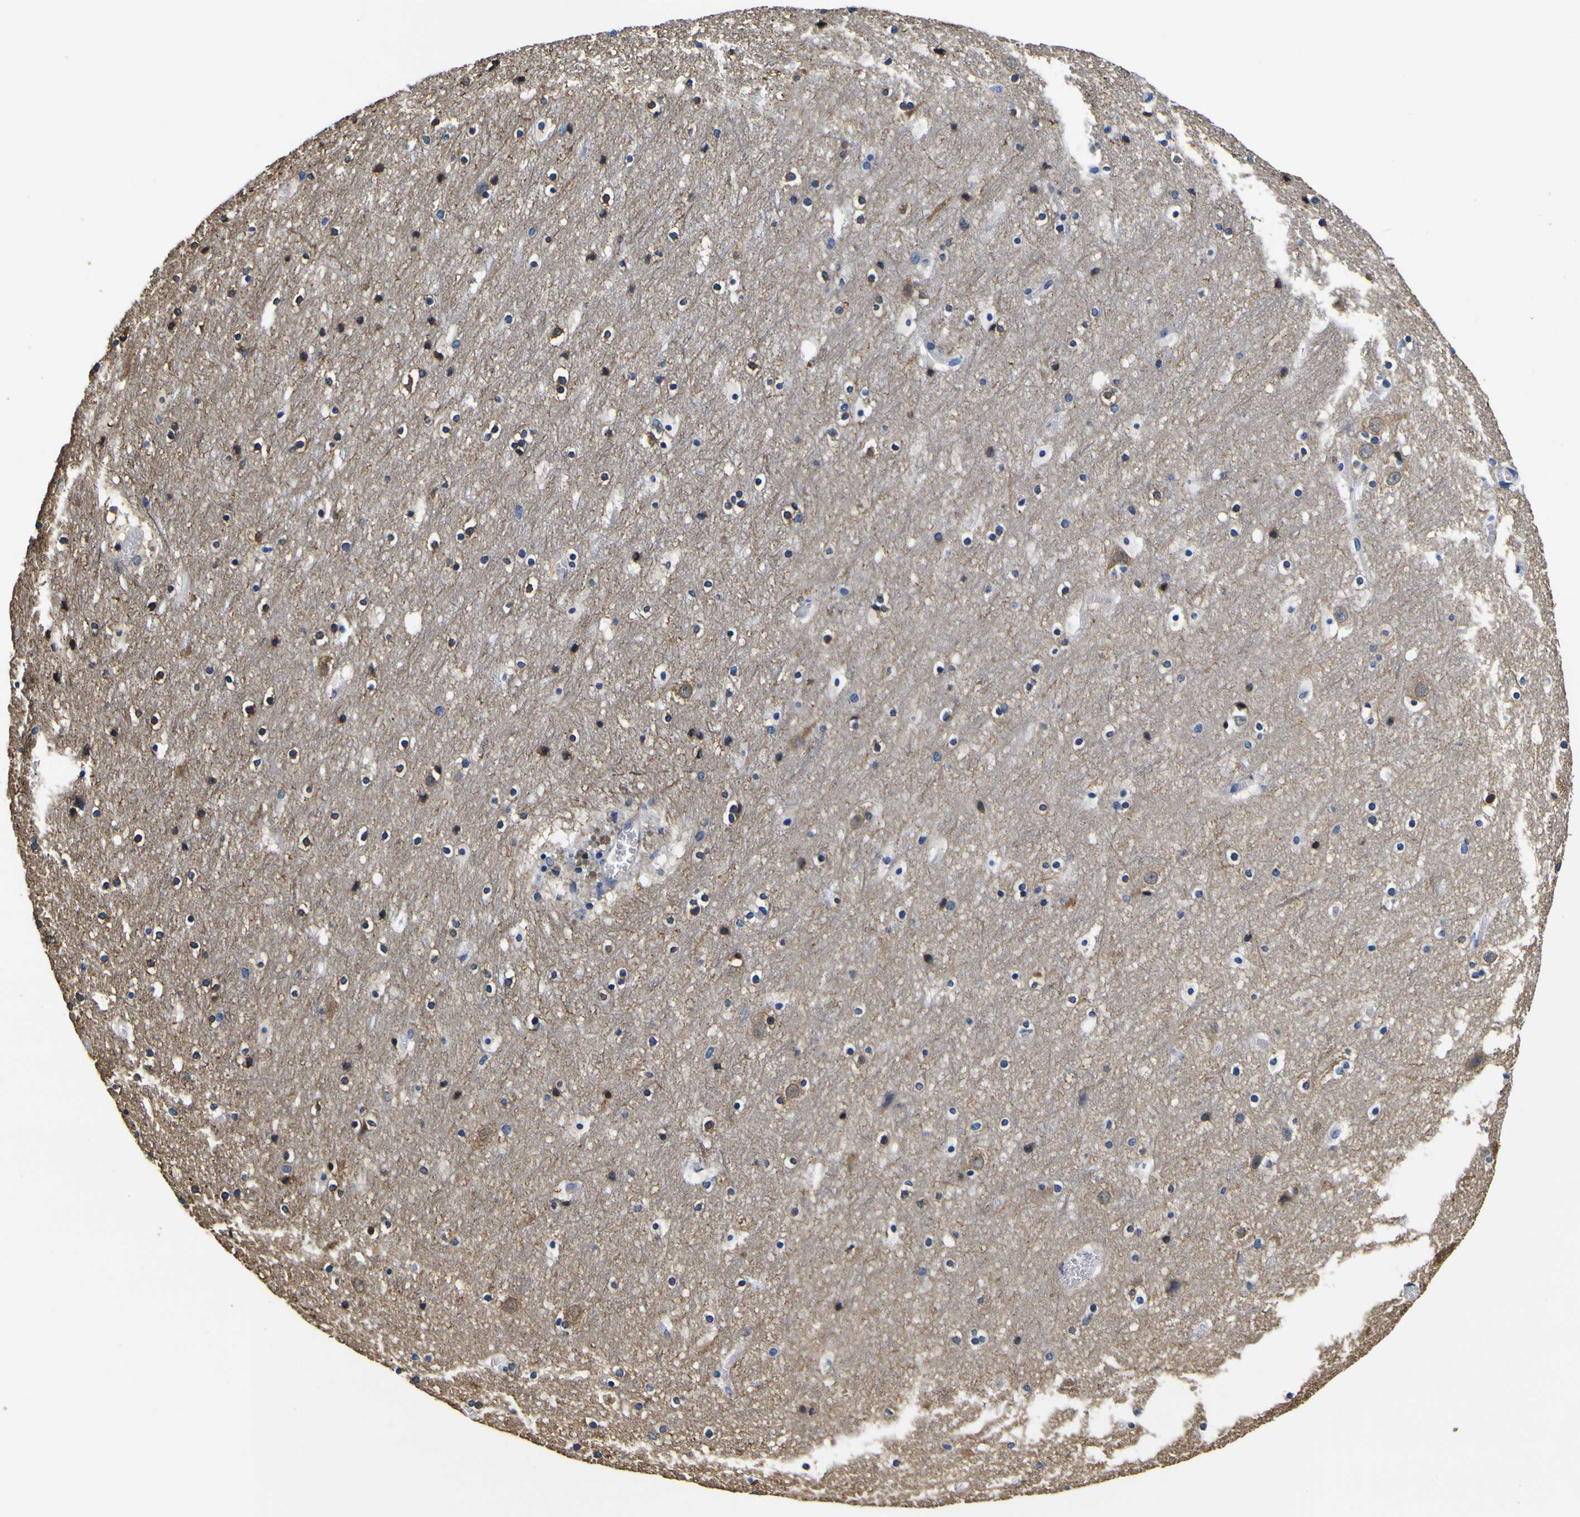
{"staining": {"intensity": "negative", "quantity": "none", "location": "none"}, "tissue": "cerebral cortex", "cell_type": "Endothelial cells", "image_type": "normal", "snomed": [{"axis": "morphology", "description": "Normal tissue, NOS"}, {"axis": "topography", "description": "Cerebral cortex"}], "caption": "Immunohistochemistry image of normal human cerebral cortex stained for a protein (brown), which exhibits no staining in endothelial cells. The staining is performed using DAB brown chromogen with nuclei counter-stained in using hematoxylin.", "gene": "TUBA1B", "patient": {"sex": "male", "age": 45}}